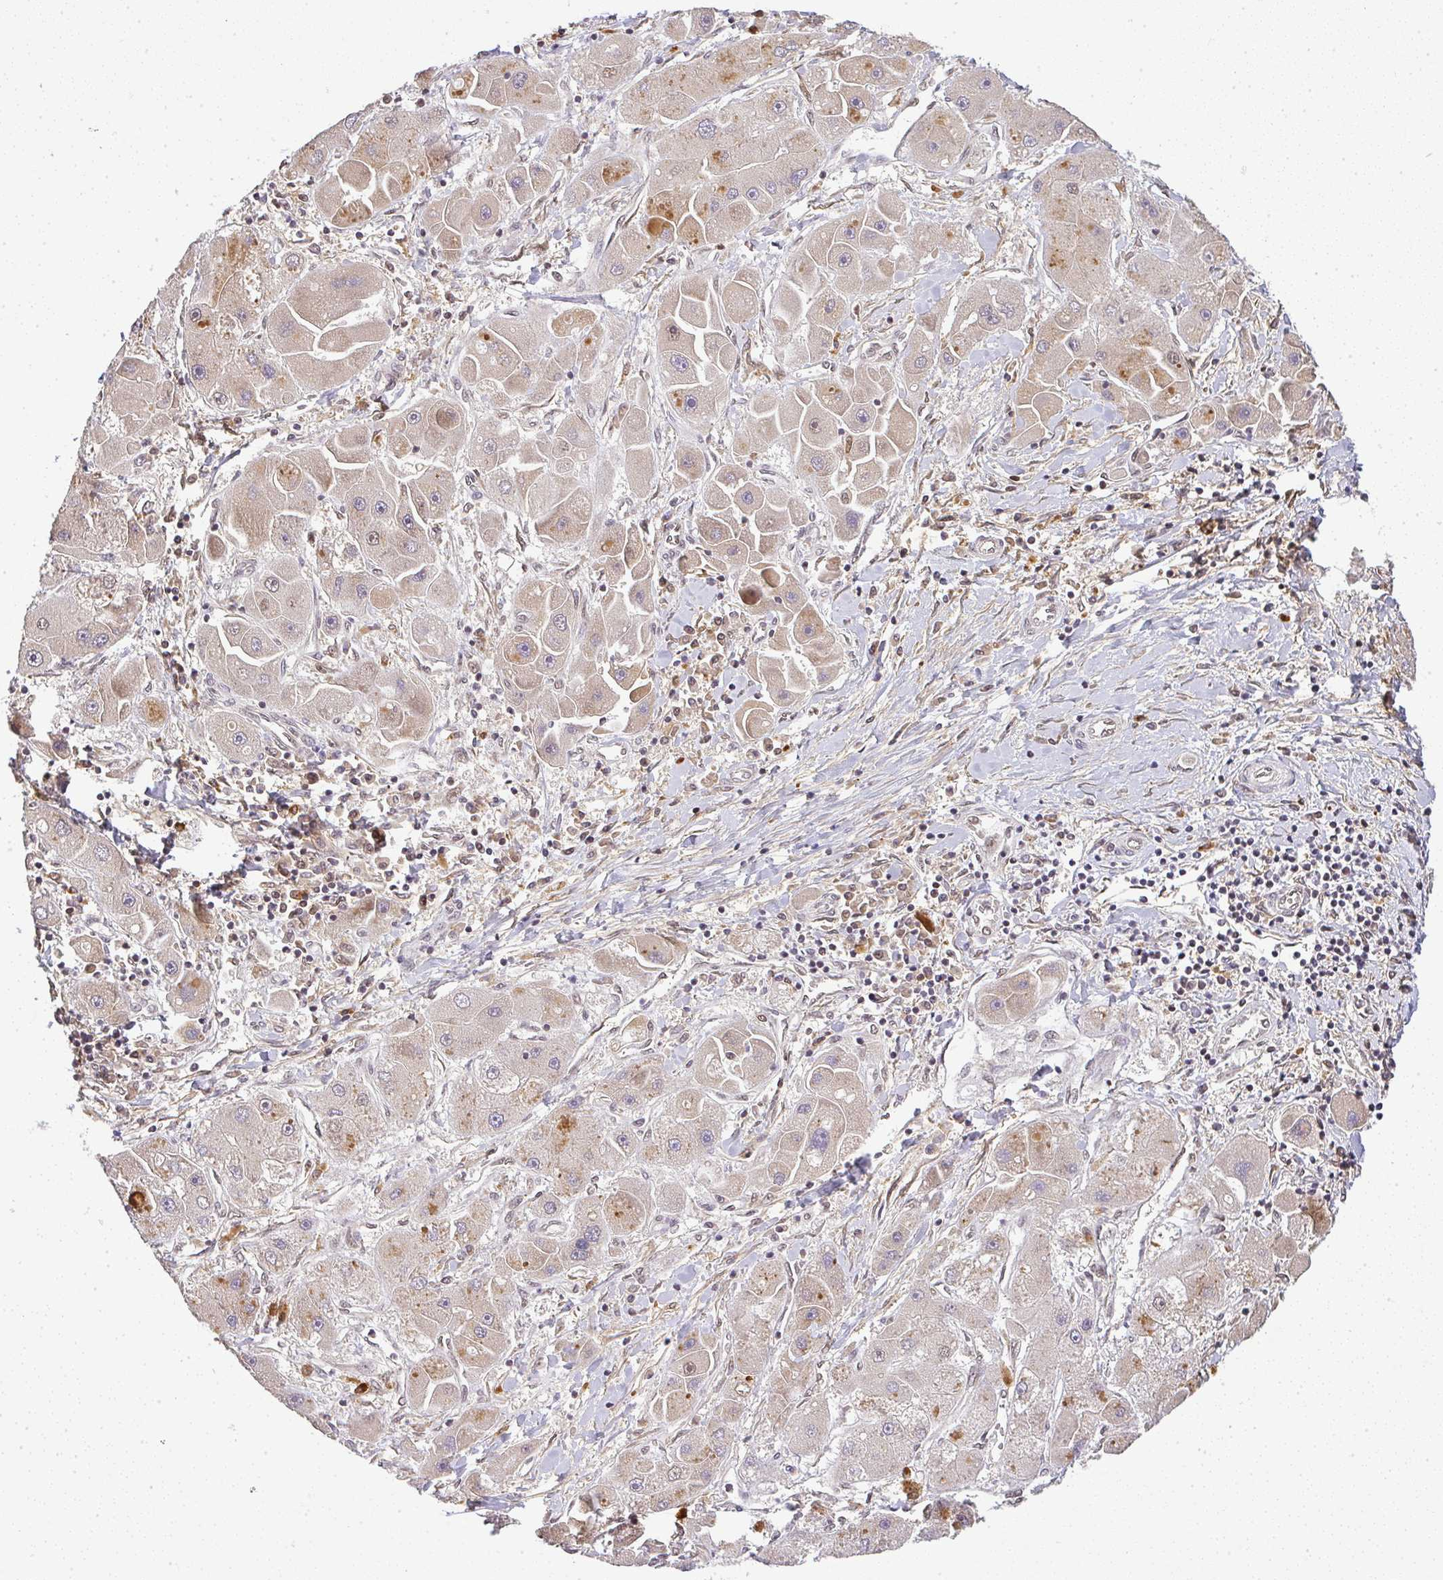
{"staining": {"intensity": "moderate", "quantity": "25%-75%", "location": "cytoplasmic/membranous"}, "tissue": "liver cancer", "cell_type": "Tumor cells", "image_type": "cancer", "snomed": [{"axis": "morphology", "description": "Carcinoma, Hepatocellular, NOS"}, {"axis": "topography", "description": "Liver"}], "caption": "An image showing moderate cytoplasmic/membranous expression in approximately 25%-75% of tumor cells in liver hepatocellular carcinoma, as visualized by brown immunohistochemical staining.", "gene": "FAM153A", "patient": {"sex": "male", "age": 24}}